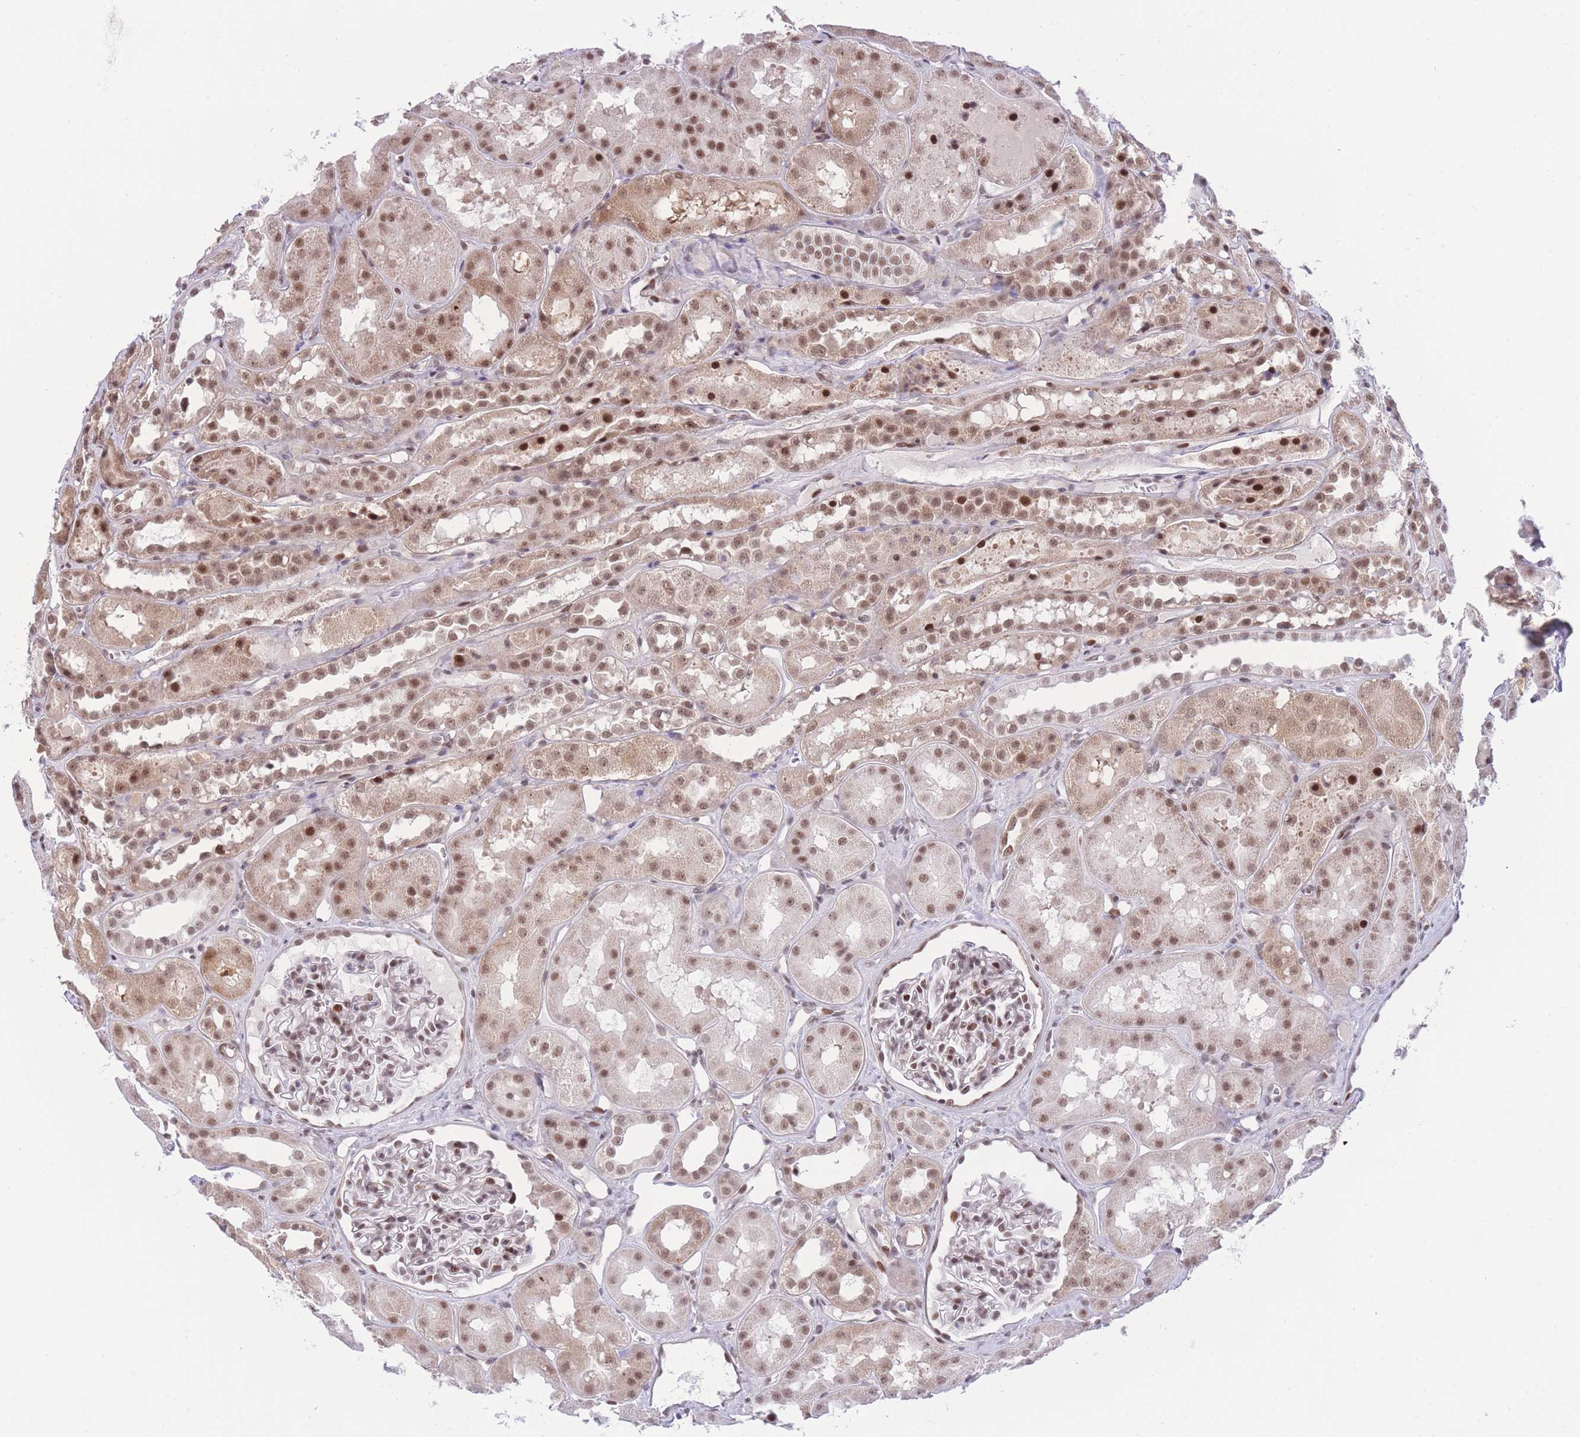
{"staining": {"intensity": "moderate", "quantity": "25%-75%", "location": "nuclear"}, "tissue": "kidney", "cell_type": "Cells in glomeruli", "image_type": "normal", "snomed": [{"axis": "morphology", "description": "Normal tissue, NOS"}, {"axis": "topography", "description": "Kidney"}], "caption": "A high-resolution histopathology image shows immunohistochemistry (IHC) staining of benign kidney, which reveals moderate nuclear positivity in approximately 25%-75% of cells in glomeruli.", "gene": "PCIF1", "patient": {"sex": "male", "age": 16}}